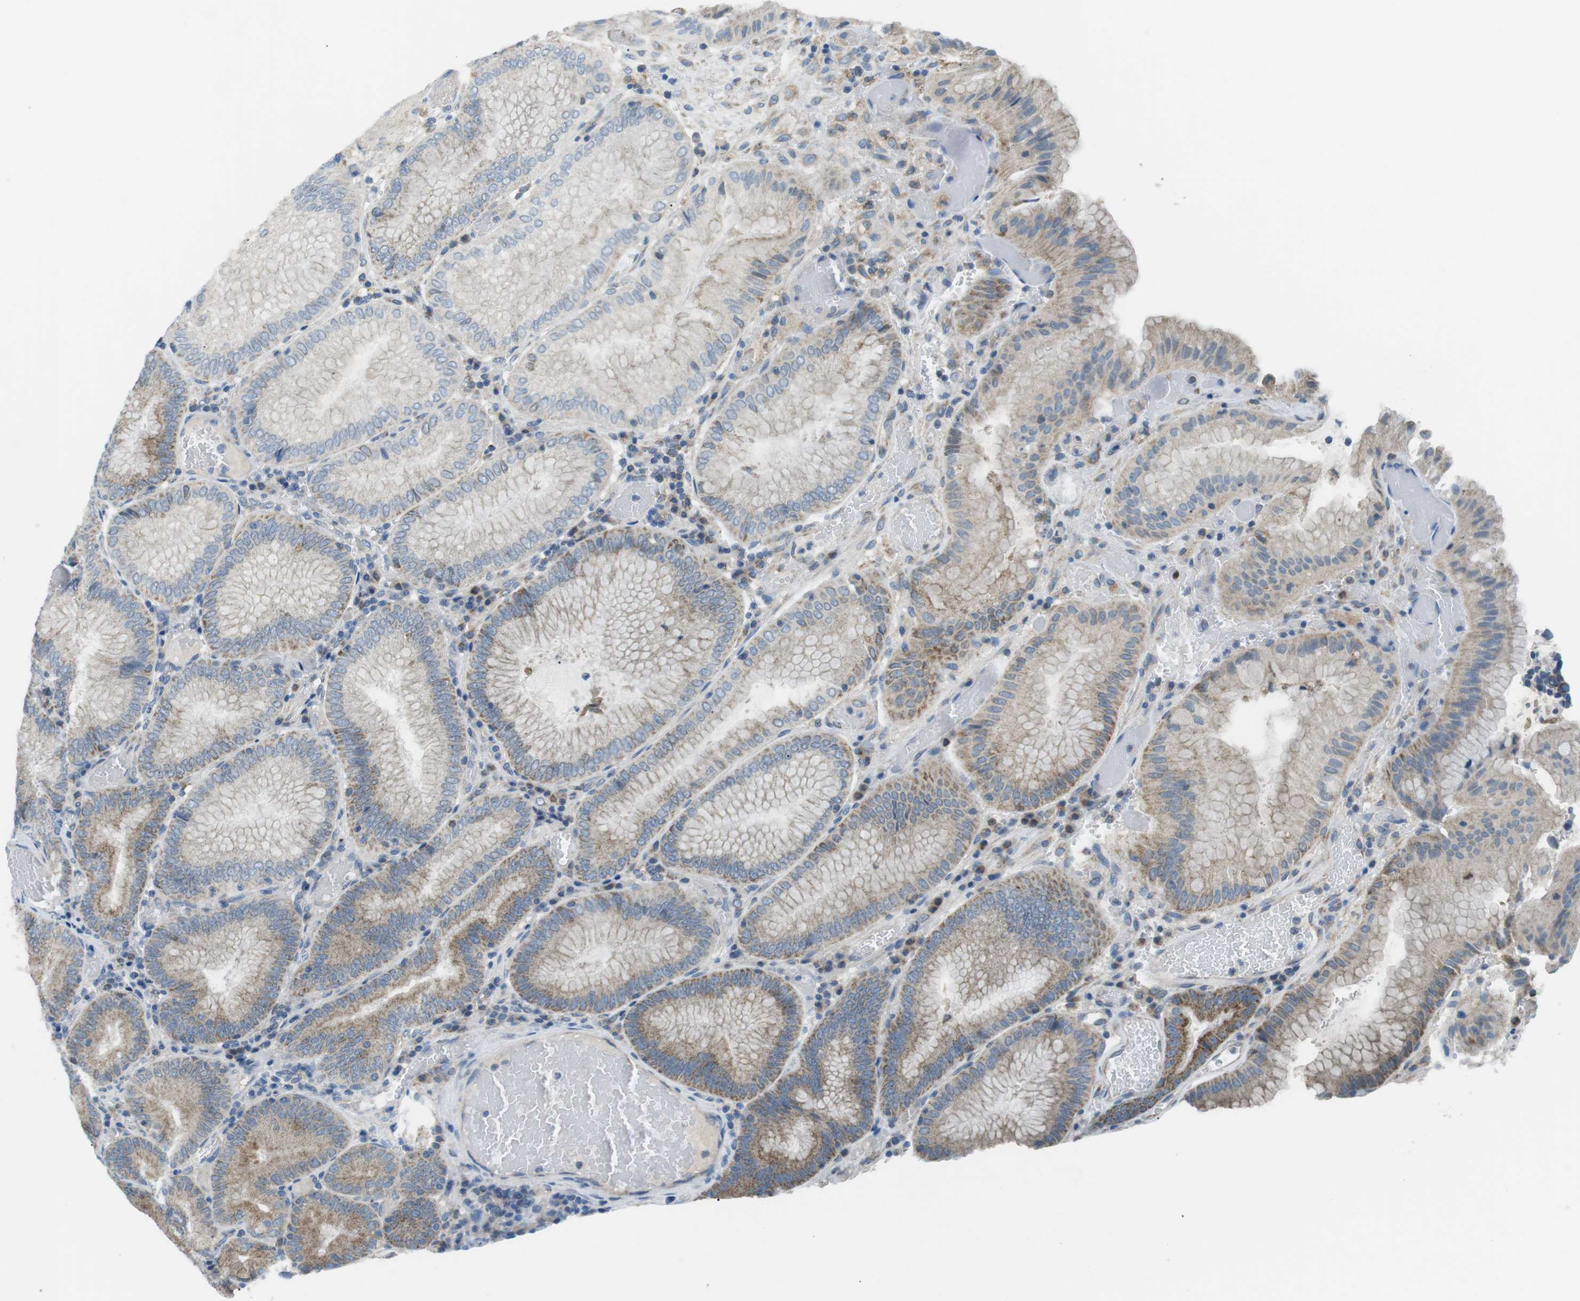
{"staining": {"intensity": "strong", "quantity": "25%-75%", "location": "cytoplasmic/membranous"}, "tissue": "stomach", "cell_type": "Glandular cells", "image_type": "normal", "snomed": [{"axis": "morphology", "description": "Normal tissue, NOS"}, {"axis": "morphology", "description": "Carcinoid, malignant, NOS"}, {"axis": "topography", "description": "Stomach, upper"}], "caption": "Immunohistochemistry (DAB (3,3'-diaminobenzidine)) staining of benign stomach shows strong cytoplasmic/membranous protein expression in about 25%-75% of glandular cells. The staining was performed using DAB to visualize the protein expression in brown, while the nuclei were stained in blue with hematoxylin (Magnification: 20x).", "gene": "BACE1", "patient": {"sex": "male", "age": 39}}